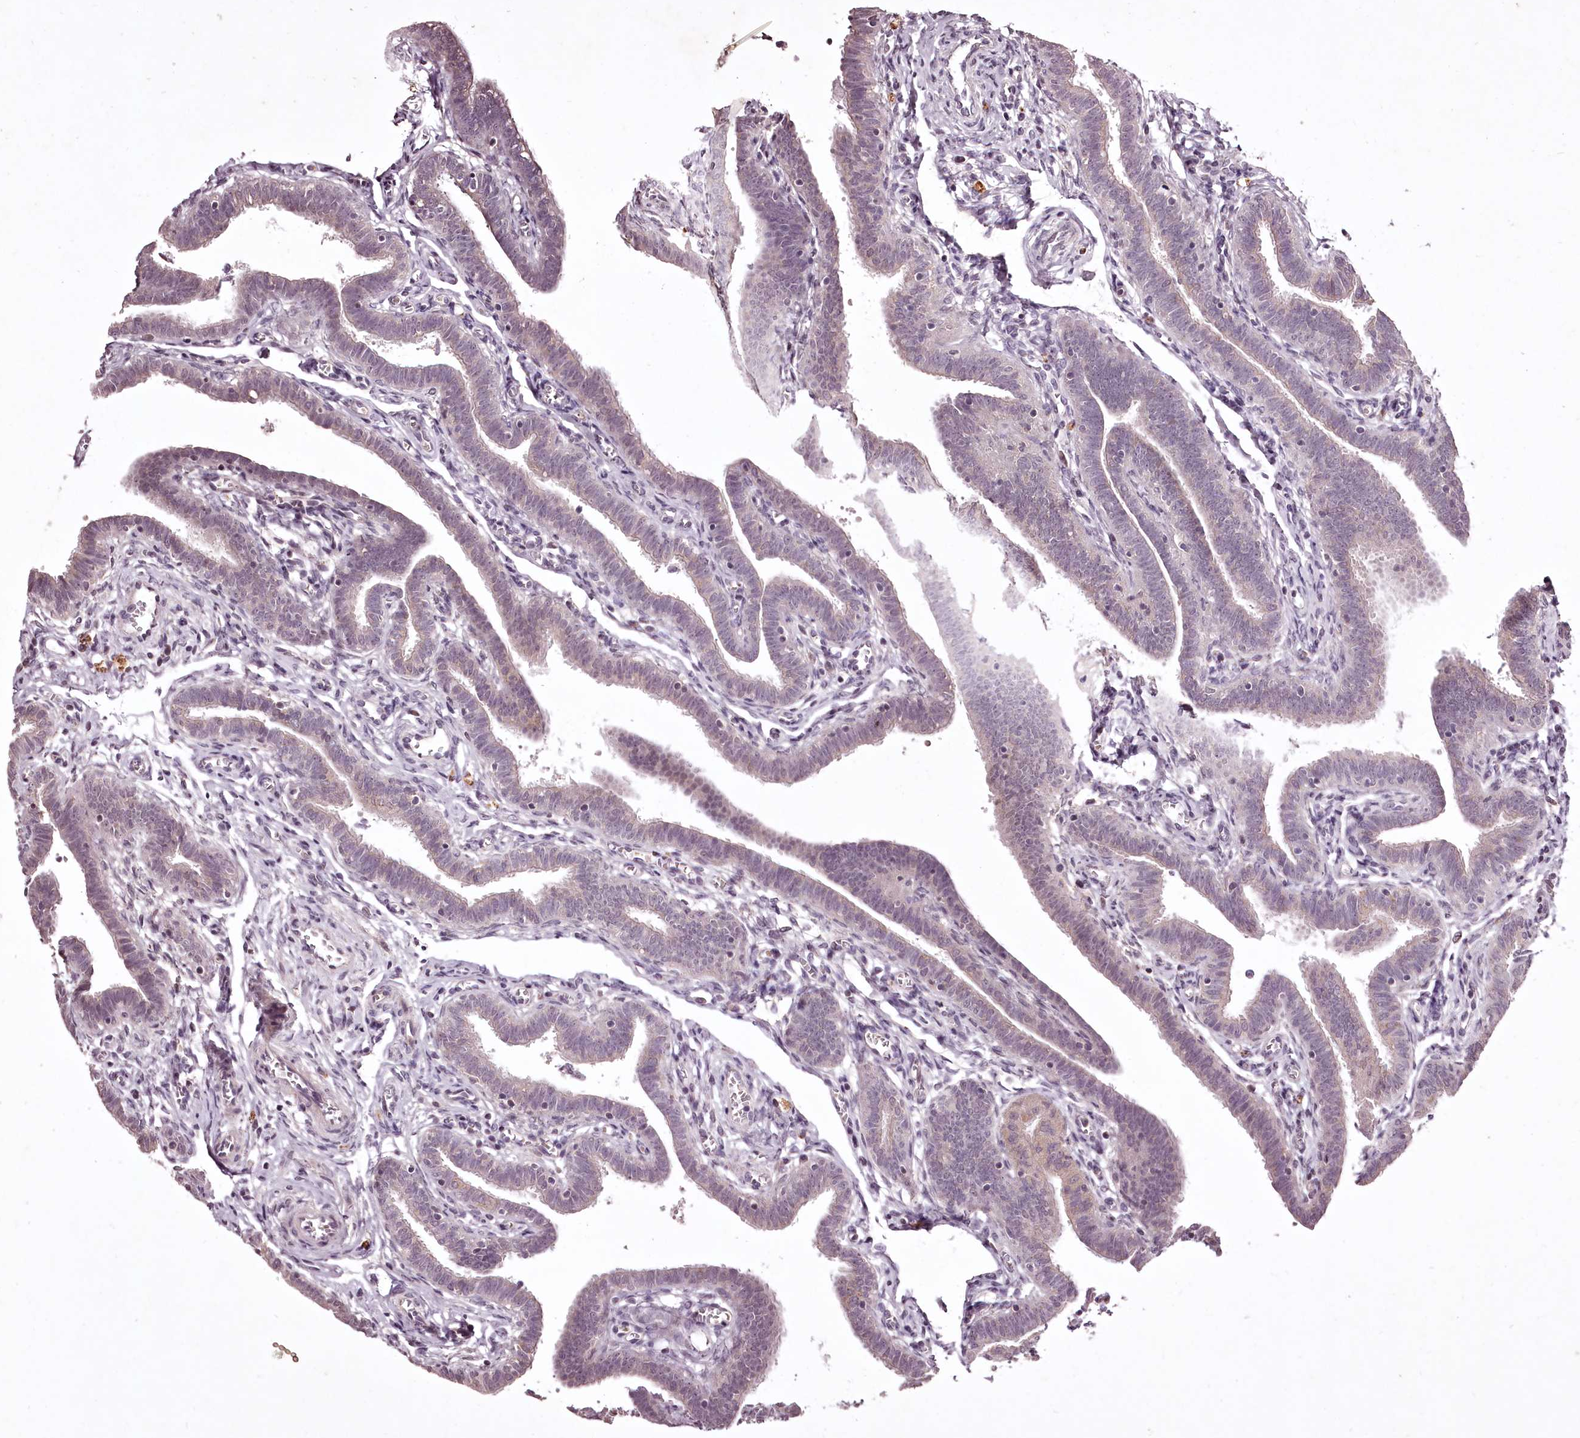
{"staining": {"intensity": "weak", "quantity": "<25%", "location": "nuclear"}, "tissue": "fallopian tube", "cell_type": "Glandular cells", "image_type": "normal", "snomed": [{"axis": "morphology", "description": "Normal tissue, NOS"}, {"axis": "topography", "description": "Fallopian tube"}], "caption": "Immunohistochemical staining of unremarkable fallopian tube demonstrates no significant positivity in glandular cells. (Immunohistochemistry, brightfield microscopy, high magnification).", "gene": "ADRA1D", "patient": {"sex": "female", "age": 36}}